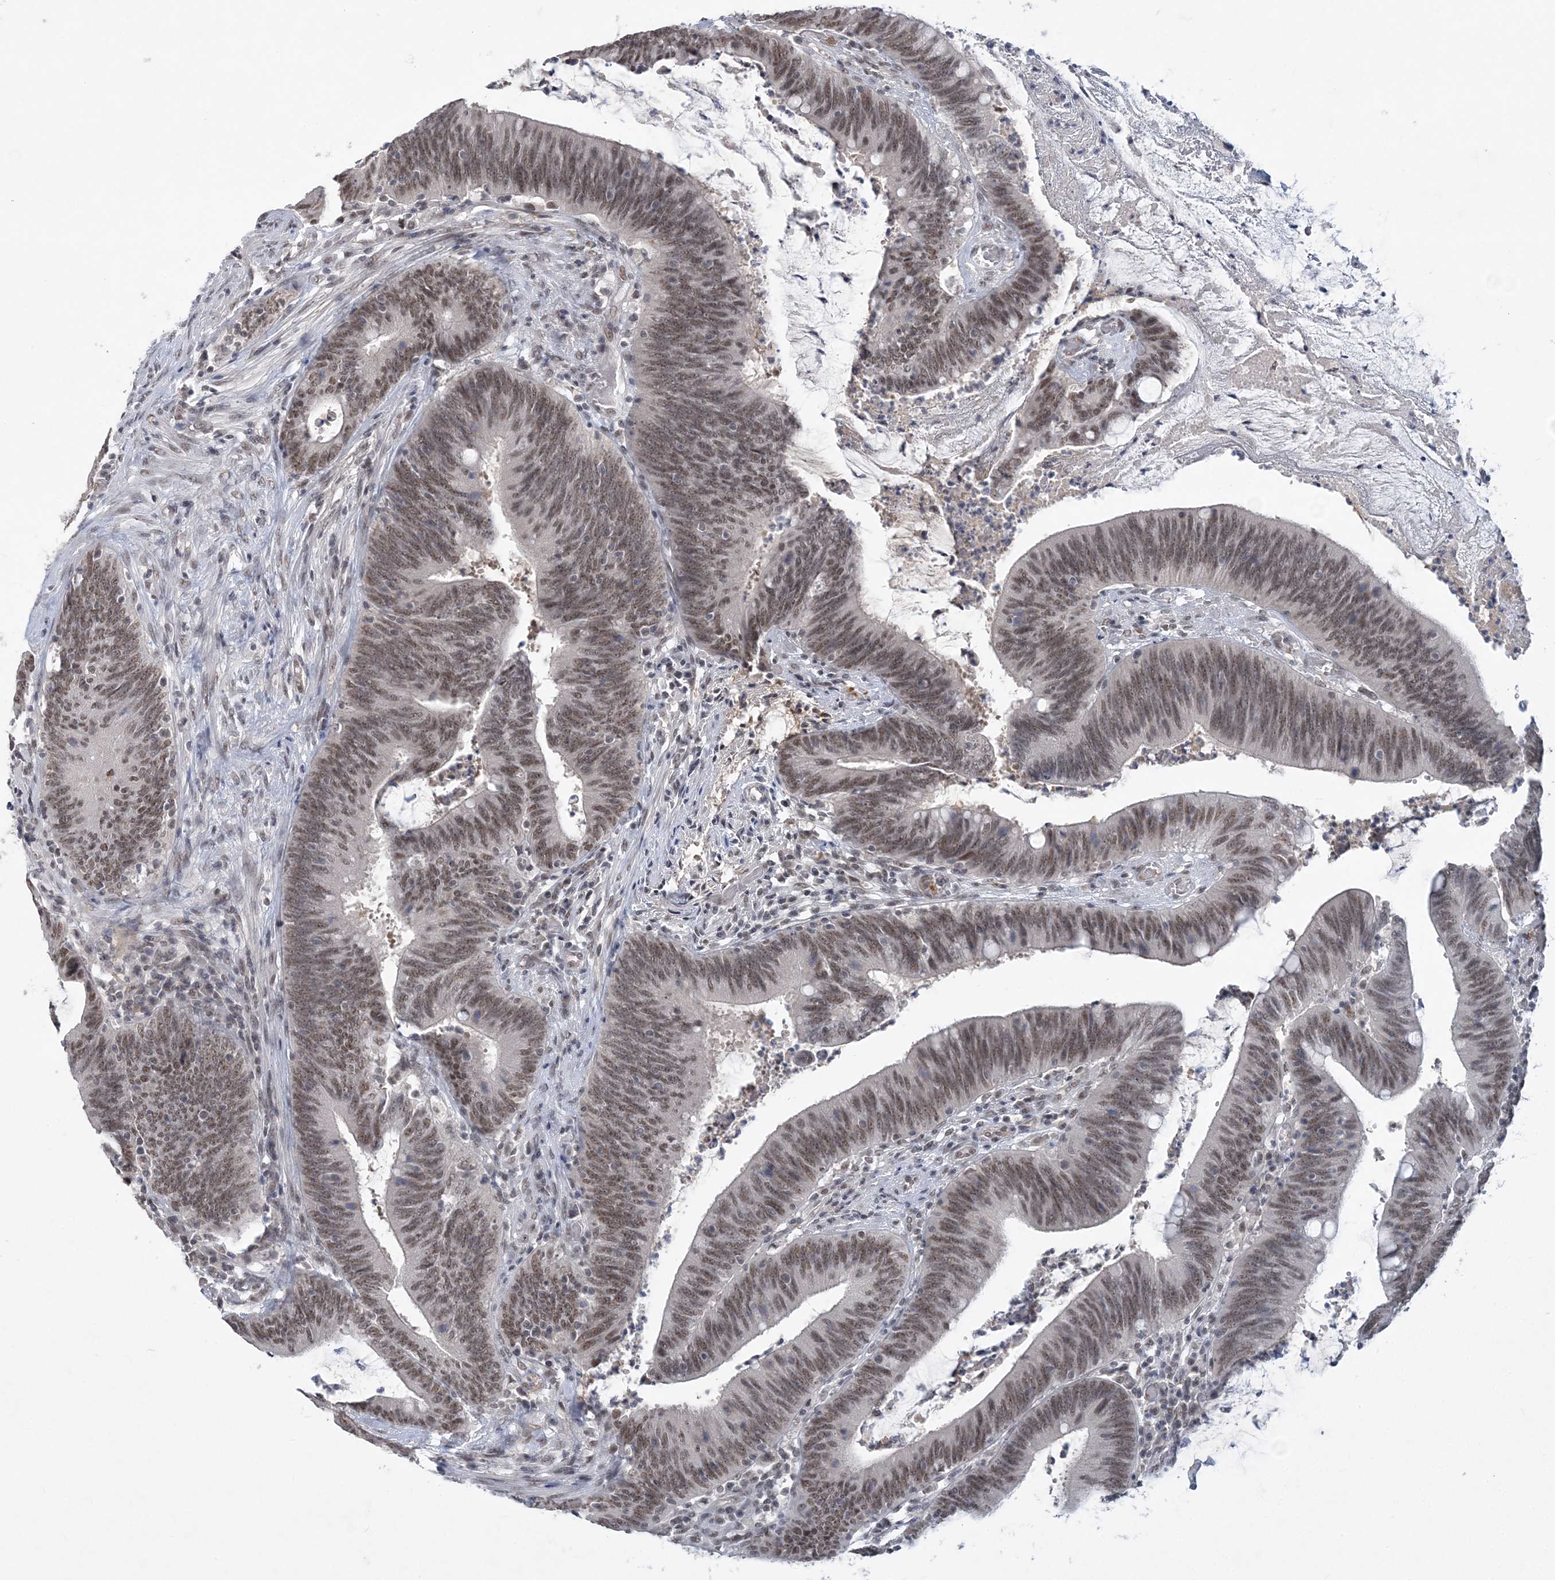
{"staining": {"intensity": "moderate", "quantity": ">75%", "location": "nuclear"}, "tissue": "colorectal cancer", "cell_type": "Tumor cells", "image_type": "cancer", "snomed": [{"axis": "morphology", "description": "Adenocarcinoma, NOS"}, {"axis": "topography", "description": "Rectum"}], "caption": "This image exhibits colorectal cancer stained with immunohistochemistry (IHC) to label a protein in brown. The nuclear of tumor cells show moderate positivity for the protein. Nuclei are counter-stained blue.", "gene": "KMT2D", "patient": {"sex": "female", "age": 66}}